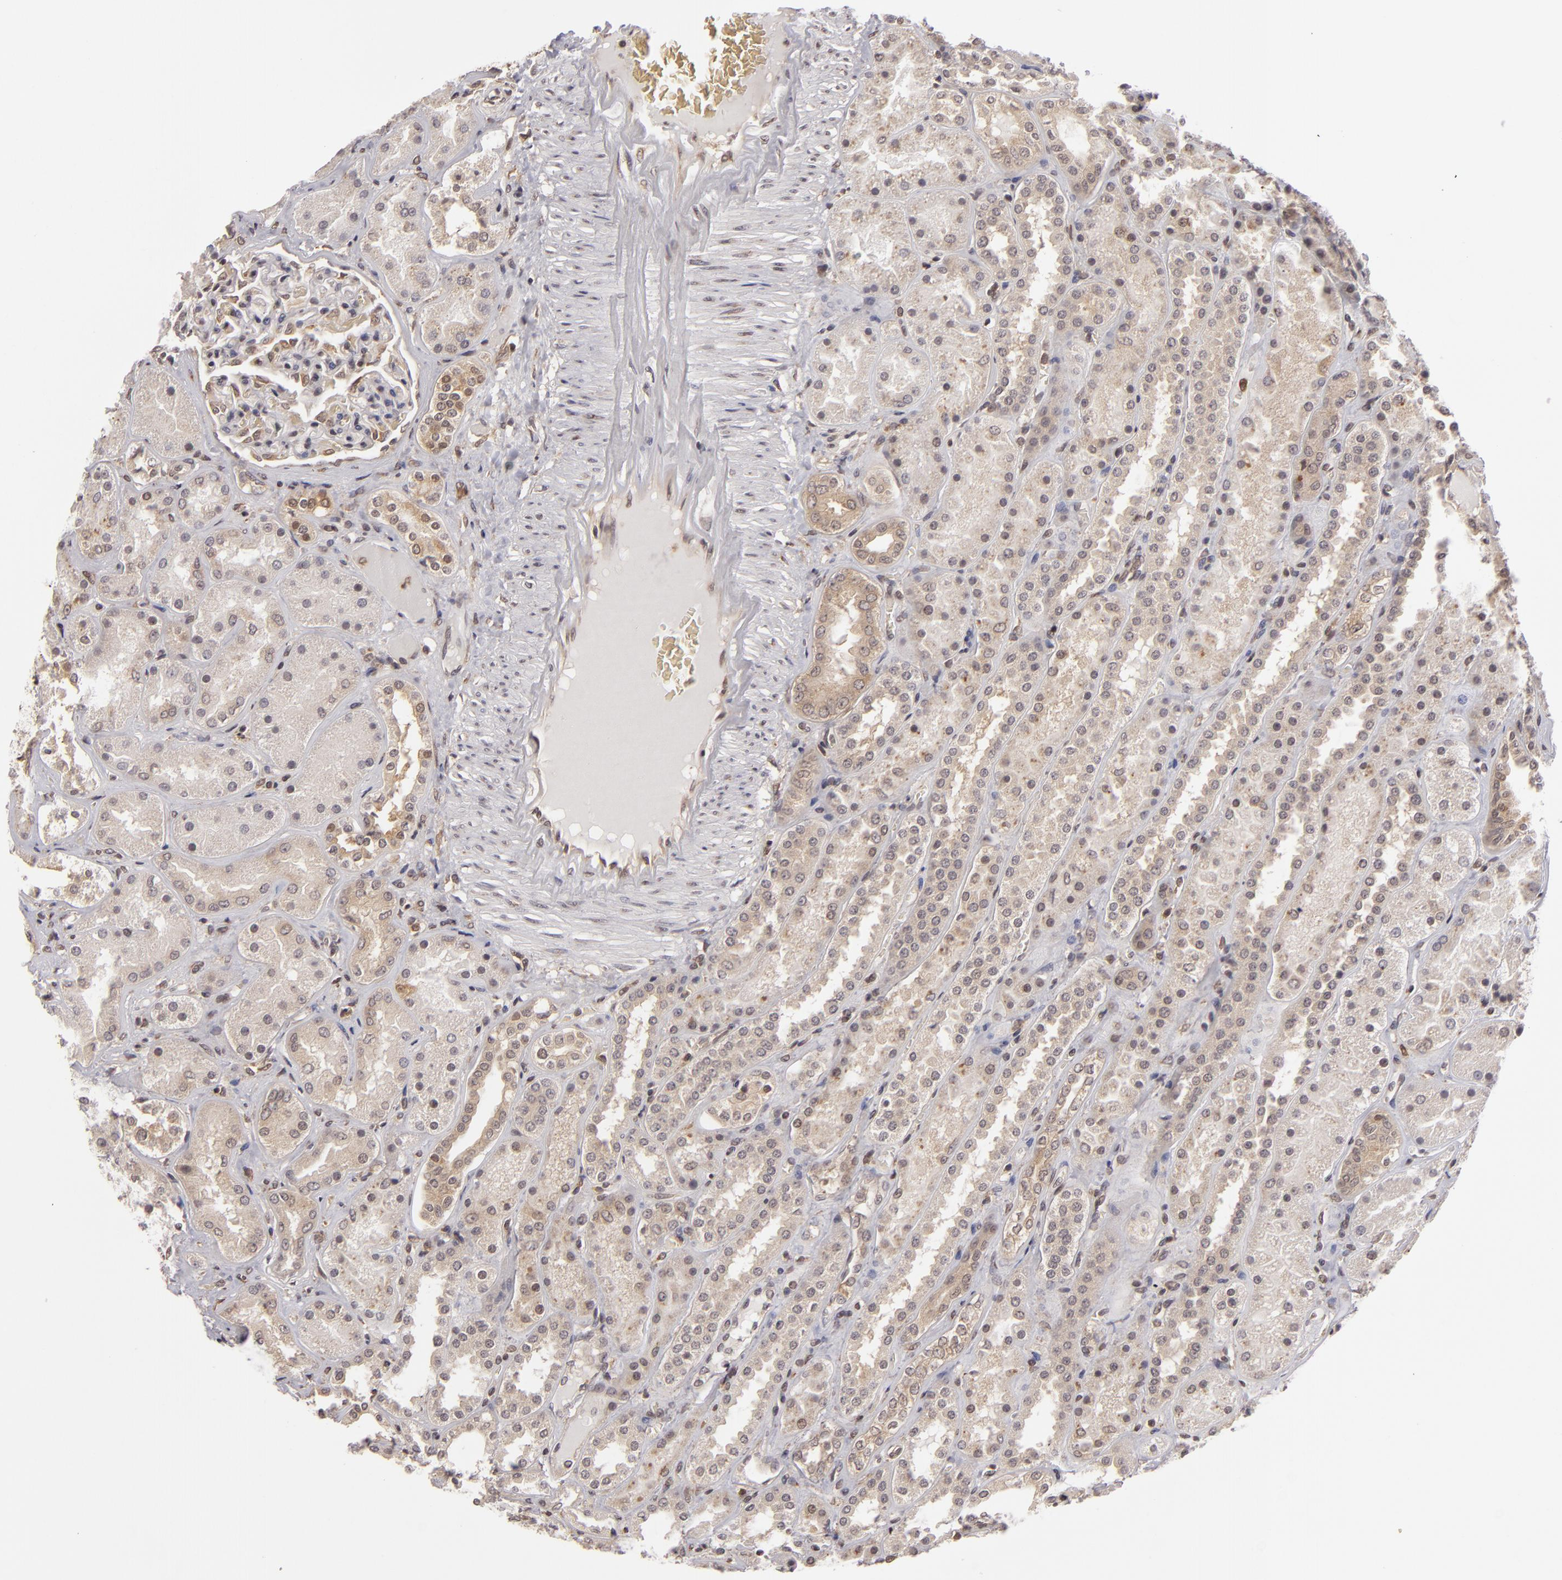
{"staining": {"intensity": "weak", "quantity": "<25%", "location": "cytoplasmic/membranous"}, "tissue": "kidney", "cell_type": "Cells in glomeruli", "image_type": "normal", "snomed": [{"axis": "morphology", "description": "Normal tissue, NOS"}, {"axis": "topography", "description": "Kidney"}], "caption": "DAB immunohistochemical staining of unremarkable human kidney shows no significant expression in cells in glomeruli.", "gene": "MAPK3", "patient": {"sex": "male", "age": 28}}